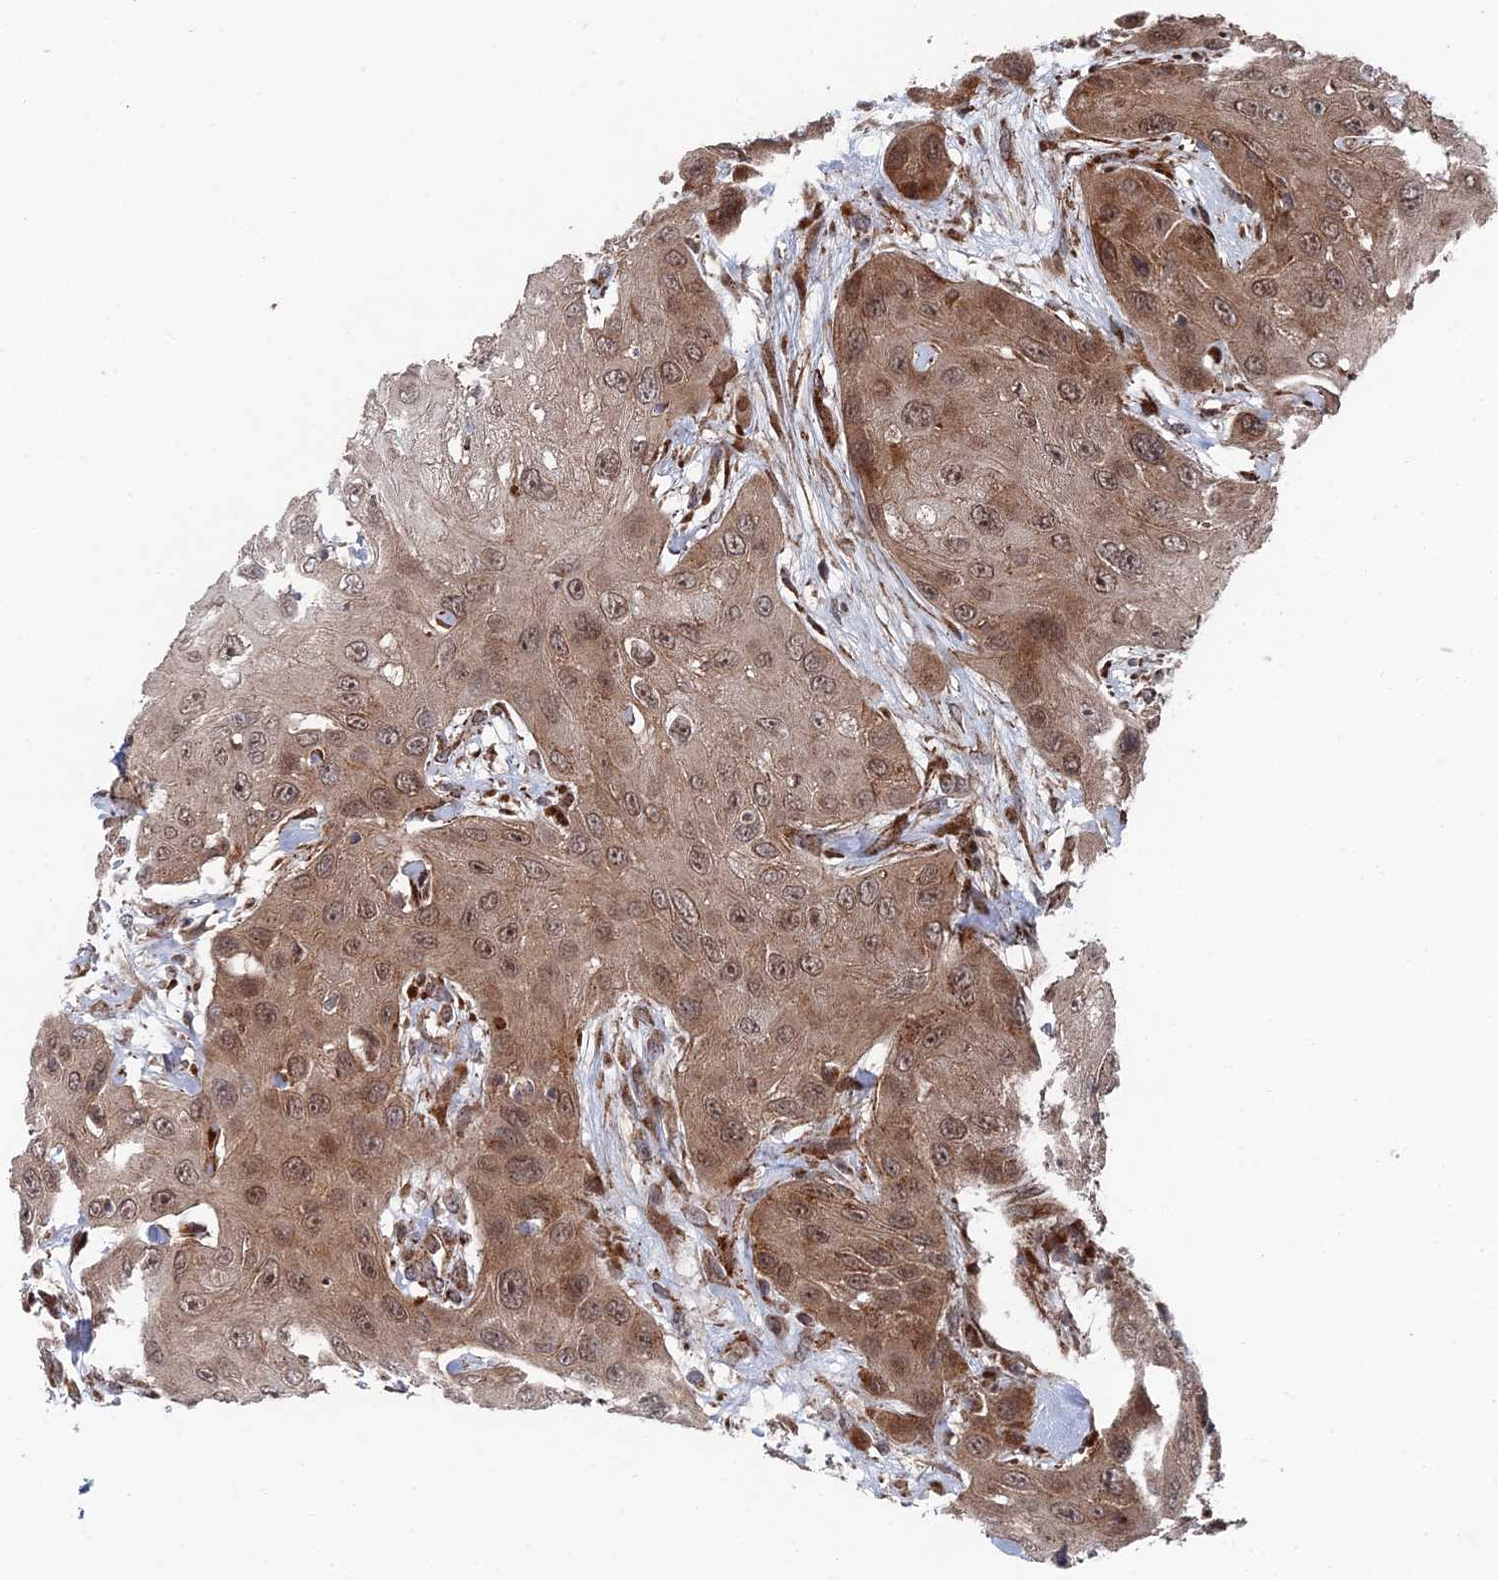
{"staining": {"intensity": "moderate", "quantity": ">75%", "location": "cytoplasmic/membranous"}, "tissue": "head and neck cancer", "cell_type": "Tumor cells", "image_type": "cancer", "snomed": [{"axis": "morphology", "description": "Squamous cell carcinoma, NOS"}, {"axis": "topography", "description": "Head-Neck"}], "caption": "IHC staining of head and neck cancer, which demonstrates medium levels of moderate cytoplasmic/membranous expression in approximately >75% of tumor cells indicating moderate cytoplasmic/membranous protein staining. The staining was performed using DAB (3,3'-diaminobenzidine) (brown) for protein detection and nuclei were counterstained in hematoxylin (blue).", "gene": "GTF2IRD1", "patient": {"sex": "male", "age": 81}}